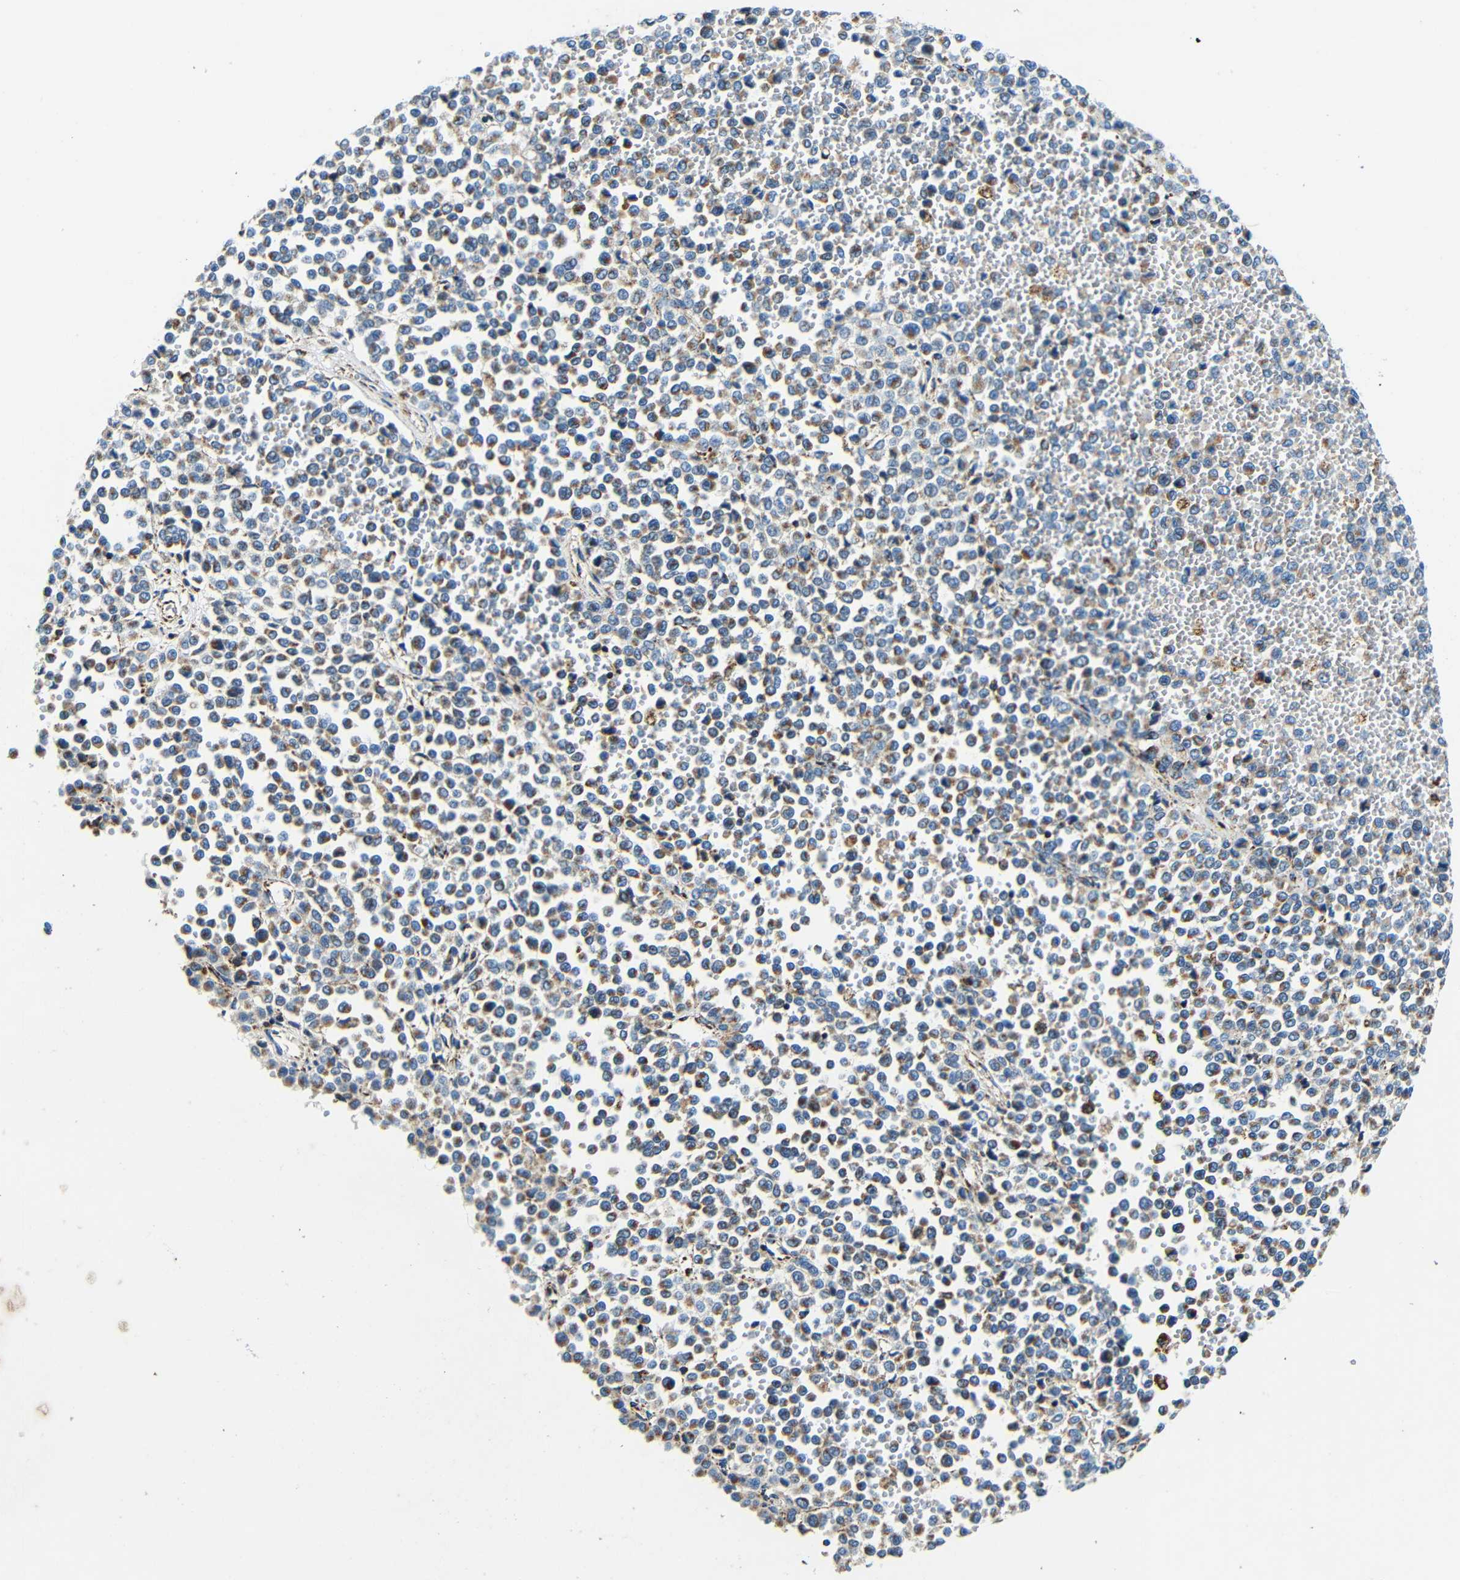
{"staining": {"intensity": "moderate", "quantity": "25%-75%", "location": "cytoplasmic/membranous"}, "tissue": "melanoma", "cell_type": "Tumor cells", "image_type": "cancer", "snomed": [{"axis": "morphology", "description": "Malignant melanoma, Metastatic site"}, {"axis": "topography", "description": "Pancreas"}], "caption": "Immunohistochemistry (IHC) (DAB (3,3'-diaminobenzidine)) staining of human melanoma displays moderate cytoplasmic/membranous protein expression in approximately 25%-75% of tumor cells. Nuclei are stained in blue.", "gene": "GALNT18", "patient": {"sex": "female", "age": 30}}